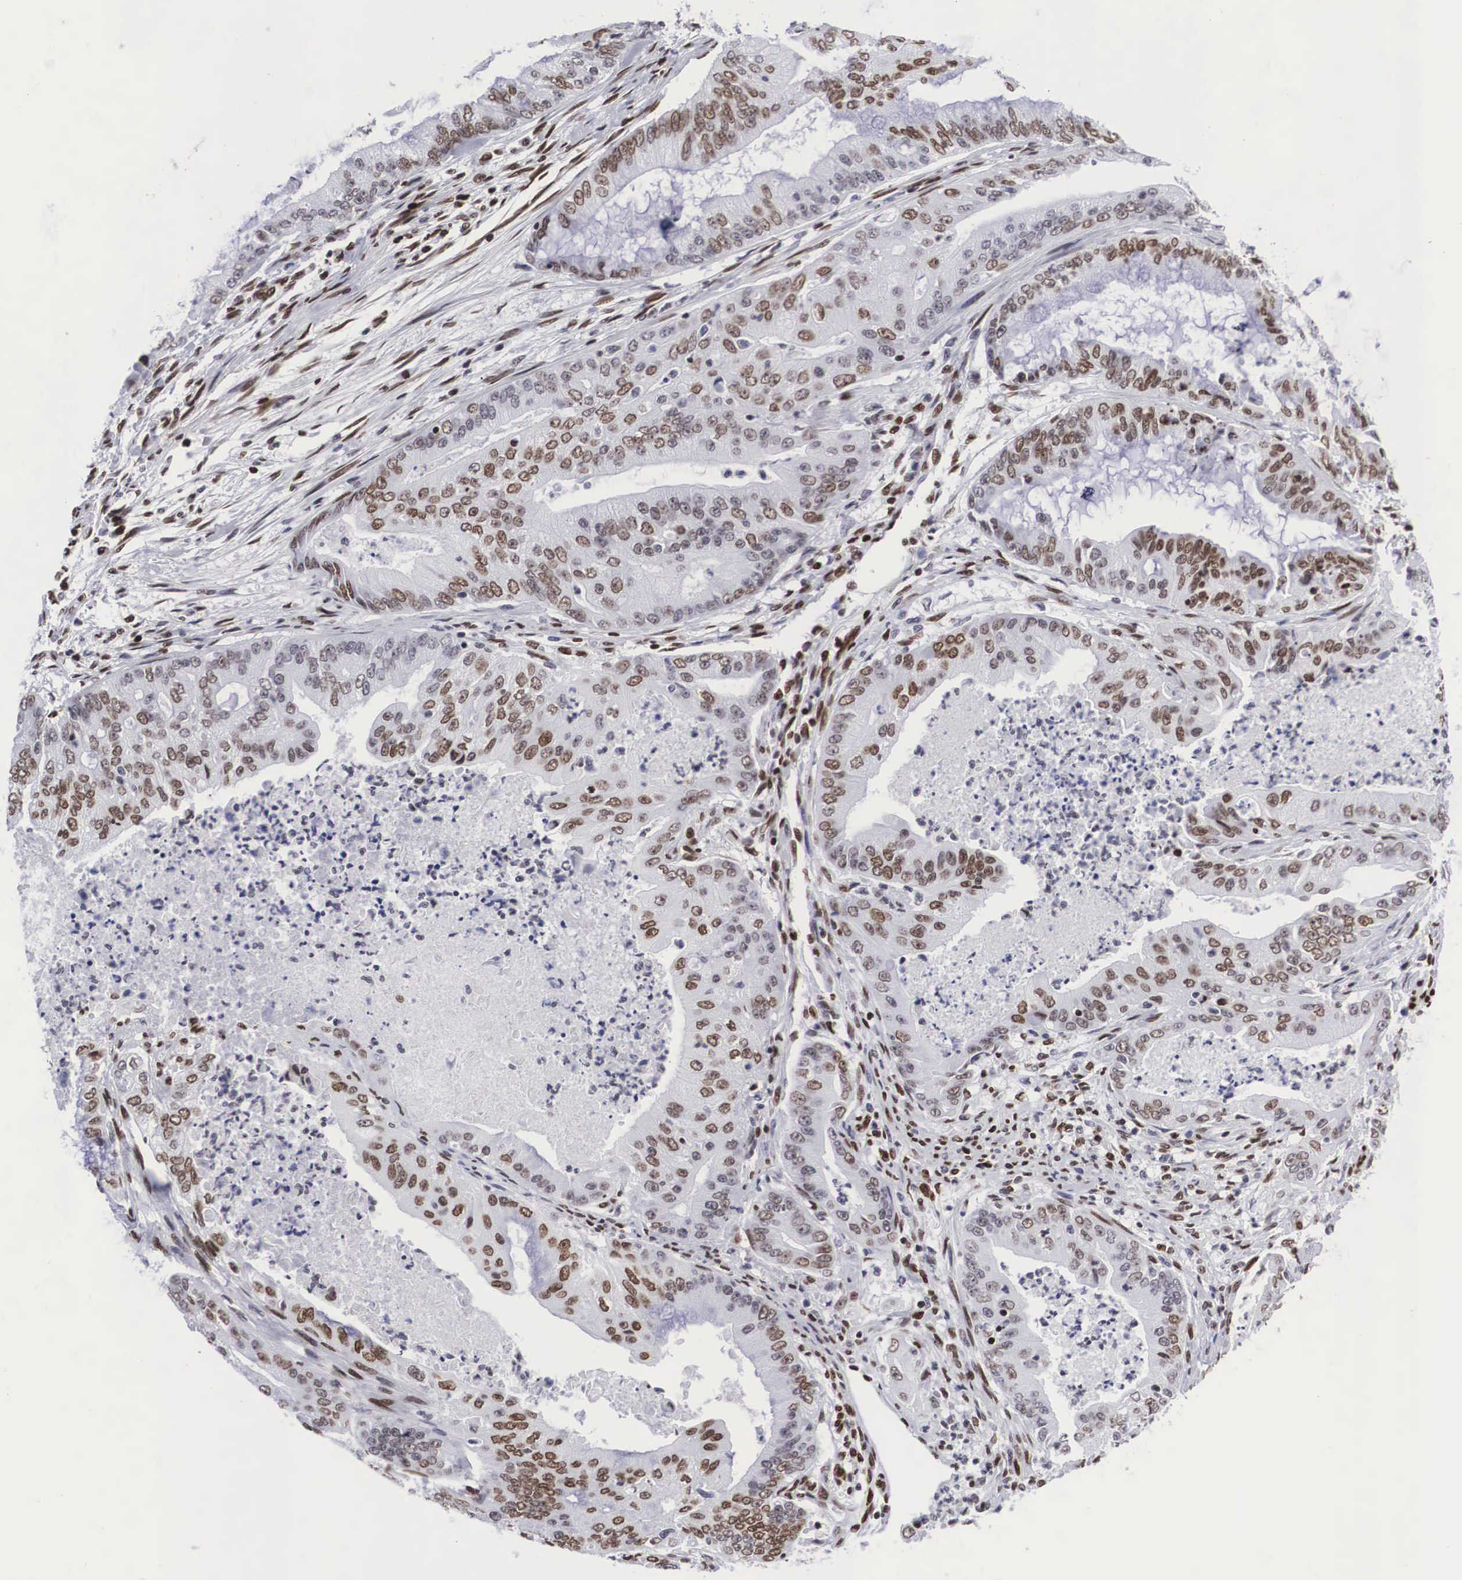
{"staining": {"intensity": "moderate", "quantity": ">75%", "location": "nuclear"}, "tissue": "endometrial cancer", "cell_type": "Tumor cells", "image_type": "cancer", "snomed": [{"axis": "morphology", "description": "Adenocarcinoma, NOS"}, {"axis": "topography", "description": "Endometrium"}], "caption": "Brown immunohistochemical staining in human endometrial cancer (adenocarcinoma) reveals moderate nuclear staining in approximately >75% of tumor cells. Immunohistochemistry (ihc) stains the protein in brown and the nuclei are stained blue.", "gene": "MECP2", "patient": {"sex": "female", "age": 63}}